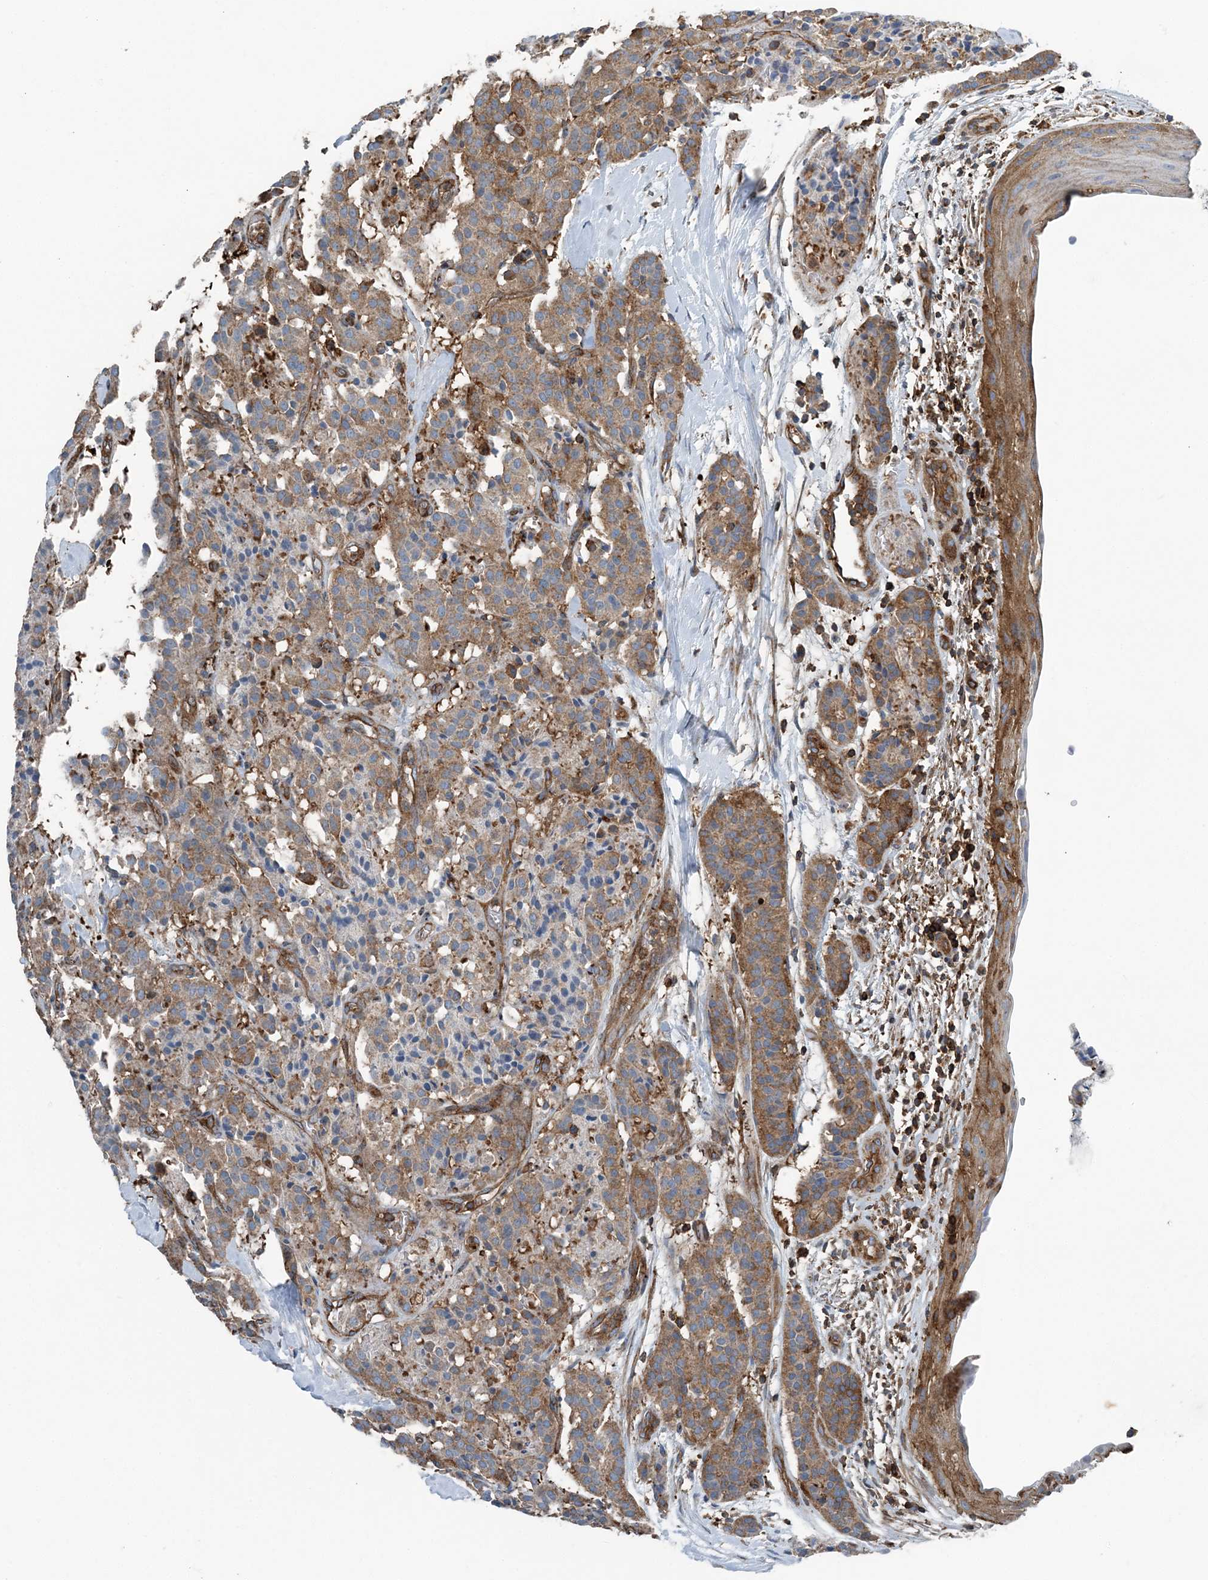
{"staining": {"intensity": "moderate", "quantity": ">75%", "location": "cytoplasmic/membranous"}, "tissue": "carcinoid", "cell_type": "Tumor cells", "image_type": "cancer", "snomed": [{"axis": "morphology", "description": "Carcinoid, malignant, NOS"}, {"axis": "topography", "description": "Lung"}], "caption": "There is medium levels of moderate cytoplasmic/membranous staining in tumor cells of carcinoid (malignant), as demonstrated by immunohistochemical staining (brown color).", "gene": "CFL1", "patient": {"sex": "male", "age": 30}}